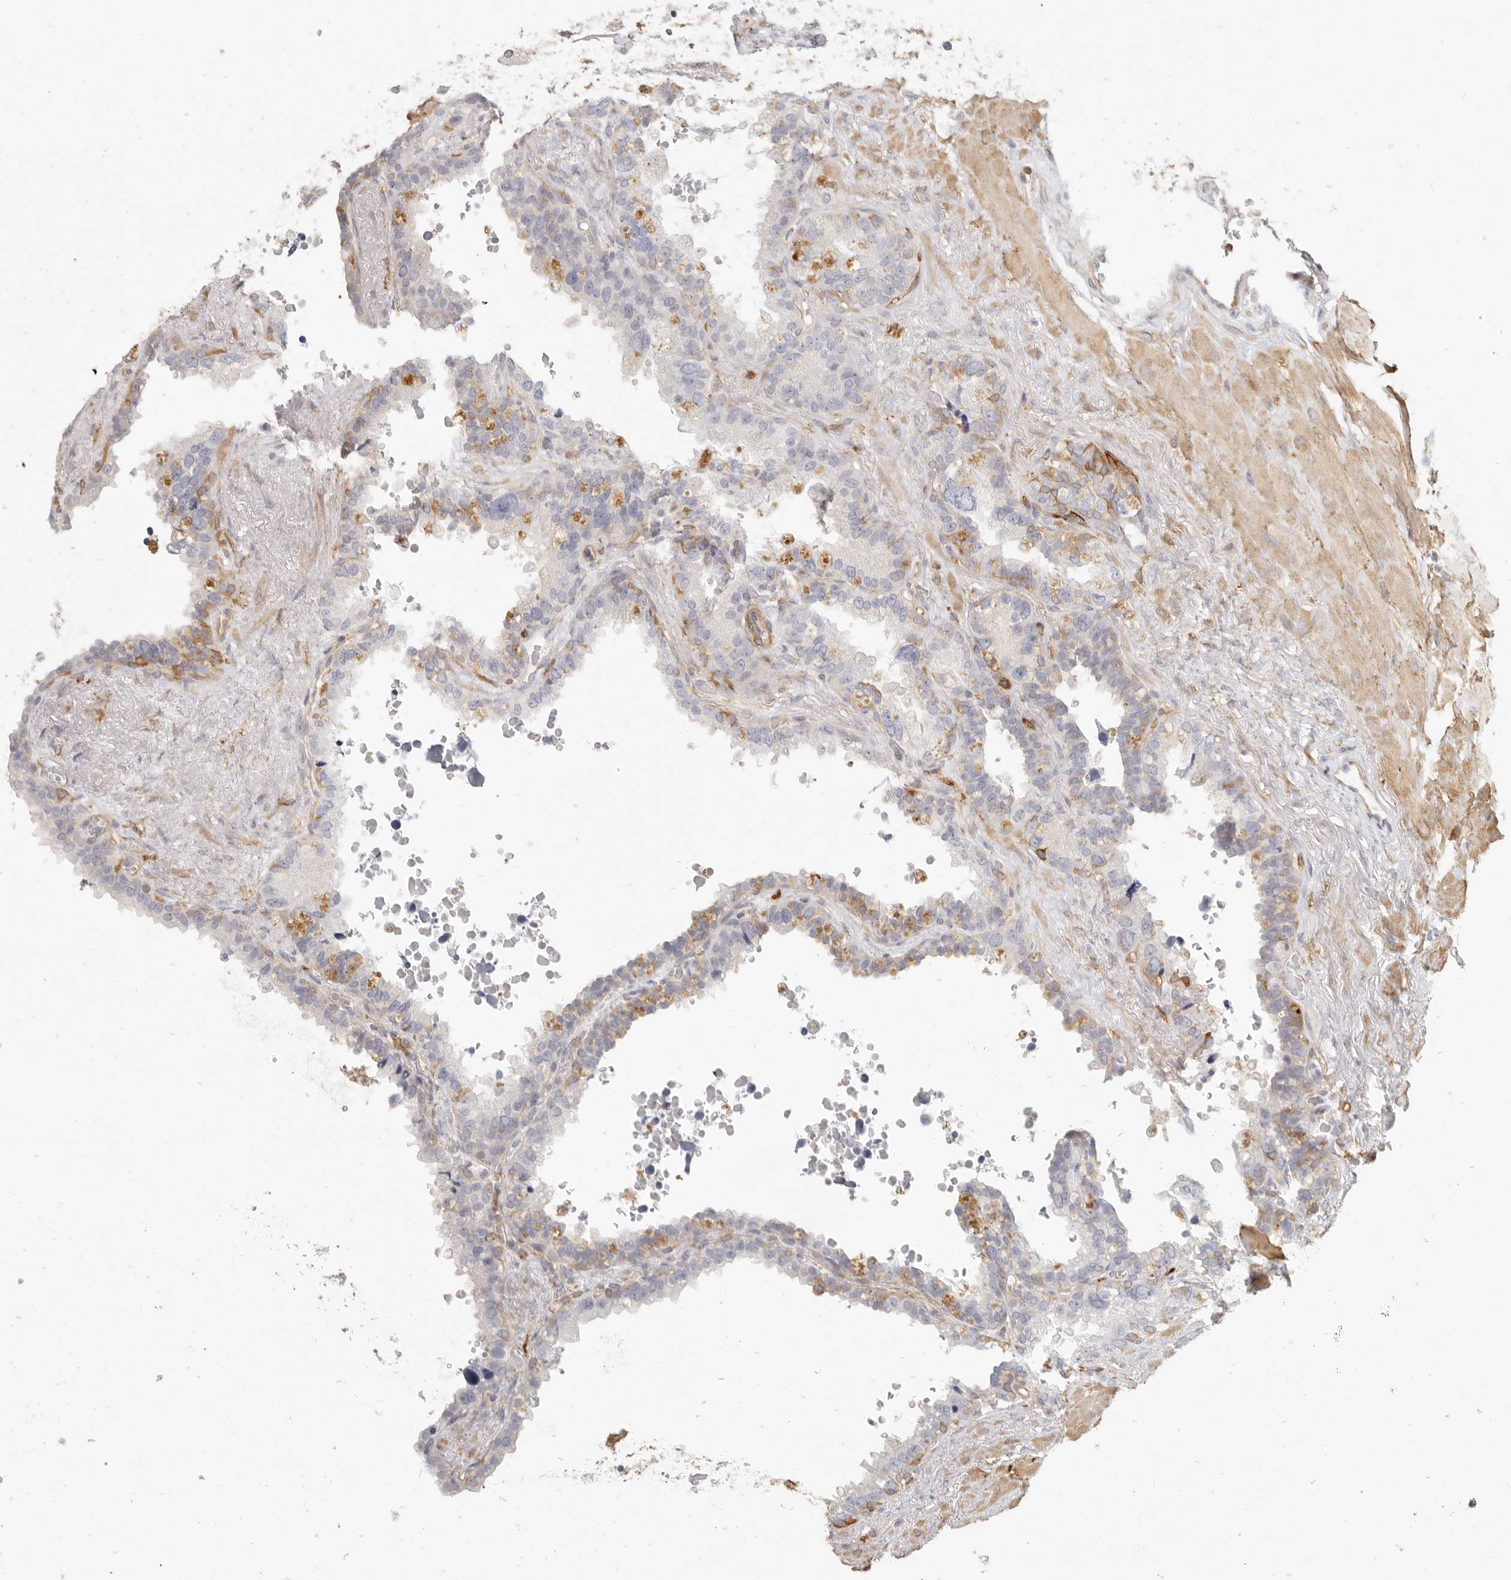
{"staining": {"intensity": "weak", "quantity": "25%-75%", "location": "cytoplasmic/membranous"}, "tissue": "seminal vesicle", "cell_type": "Glandular cells", "image_type": "normal", "snomed": [{"axis": "morphology", "description": "Normal tissue, NOS"}, {"axis": "topography", "description": "Seminal veicle"}], "caption": "Immunohistochemistry (IHC) (DAB (3,3'-diaminobenzidine)) staining of benign seminal vesicle shows weak cytoplasmic/membranous protein expression in approximately 25%-75% of glandular cells. Nuclei are stained in blue.", "gene": "NIBAN1", "patient": {"sex": "male", "age": 80}}